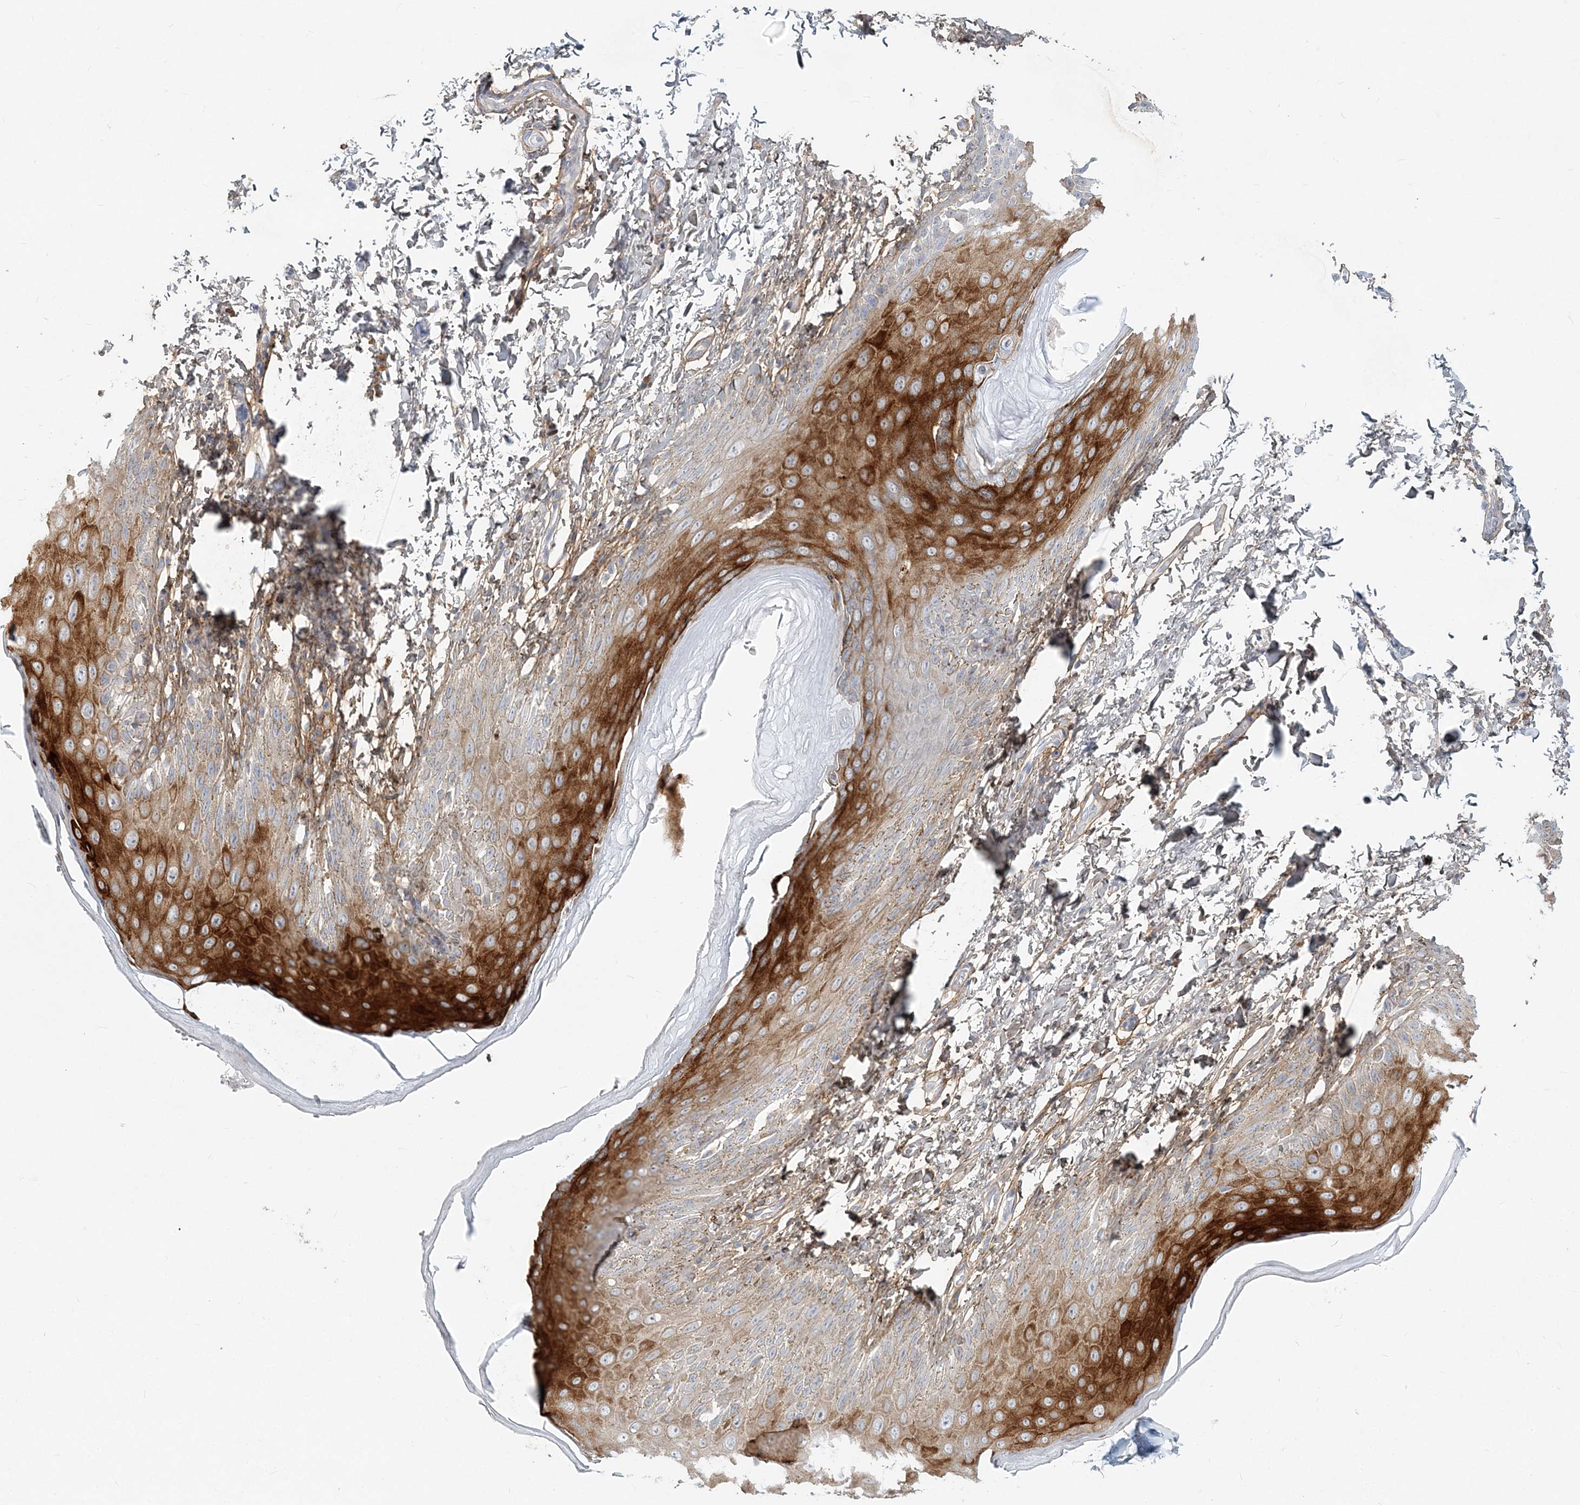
{"staining": {"intensity": "strong", "quantity": "<25%", "location": "cytoplasmic/membranous"}, "tissue": "skin", "cell_type": "Epidermal cells", "image_type": "normal", "snomed": [{"axis": "morphology", "description": "Normal tissue, NOS"}, {"axis": "topography", "description": "Anal"}], "caption": "Skin stained for a protein (brown) shows strong cytoplasmic/membranous positive positivity in about <25% of epidermal cells.", "gene": "GMPPA", "patient": {"sex": "male", "age": 44}}